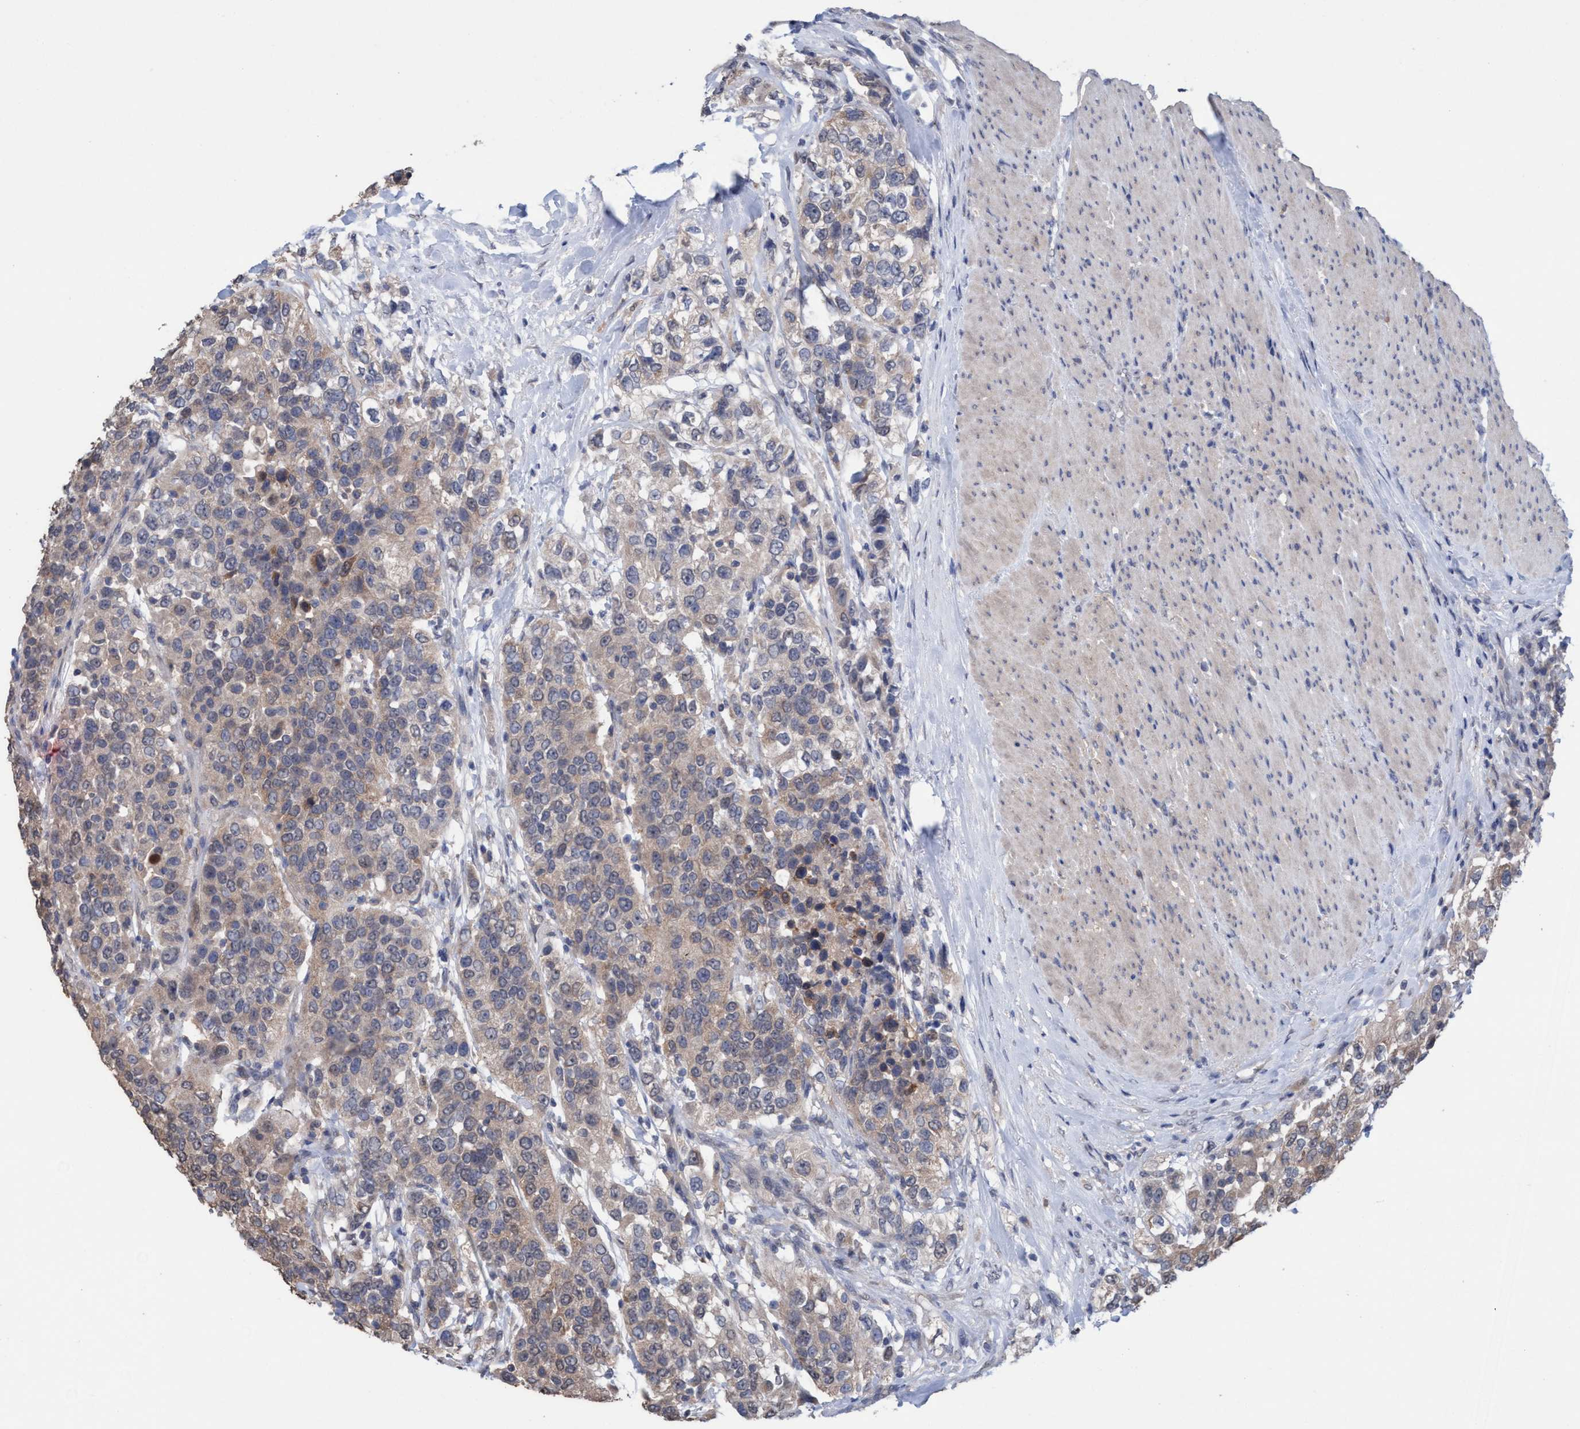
{"staining": {"intensity": "weak", "quantity": "<25%", "location": "cytoplasmic/membranous"}, "tissue": "urothelial cancer", "cell_type": "Tumor cells", "image_type": "cancer", "snomed": [{"axis": "morphology", "description": "Urothelial carcinoma, High grade"}, {"axis": "topography", "description": "Urinary bladder"}], "caption": "This is a micrograph of immunohistochemistry staining of urothelial cancer, which shows no positivity in tumor cells.", "gene": "GLOD4", "patient": {"sex": "female", "age": 80}}